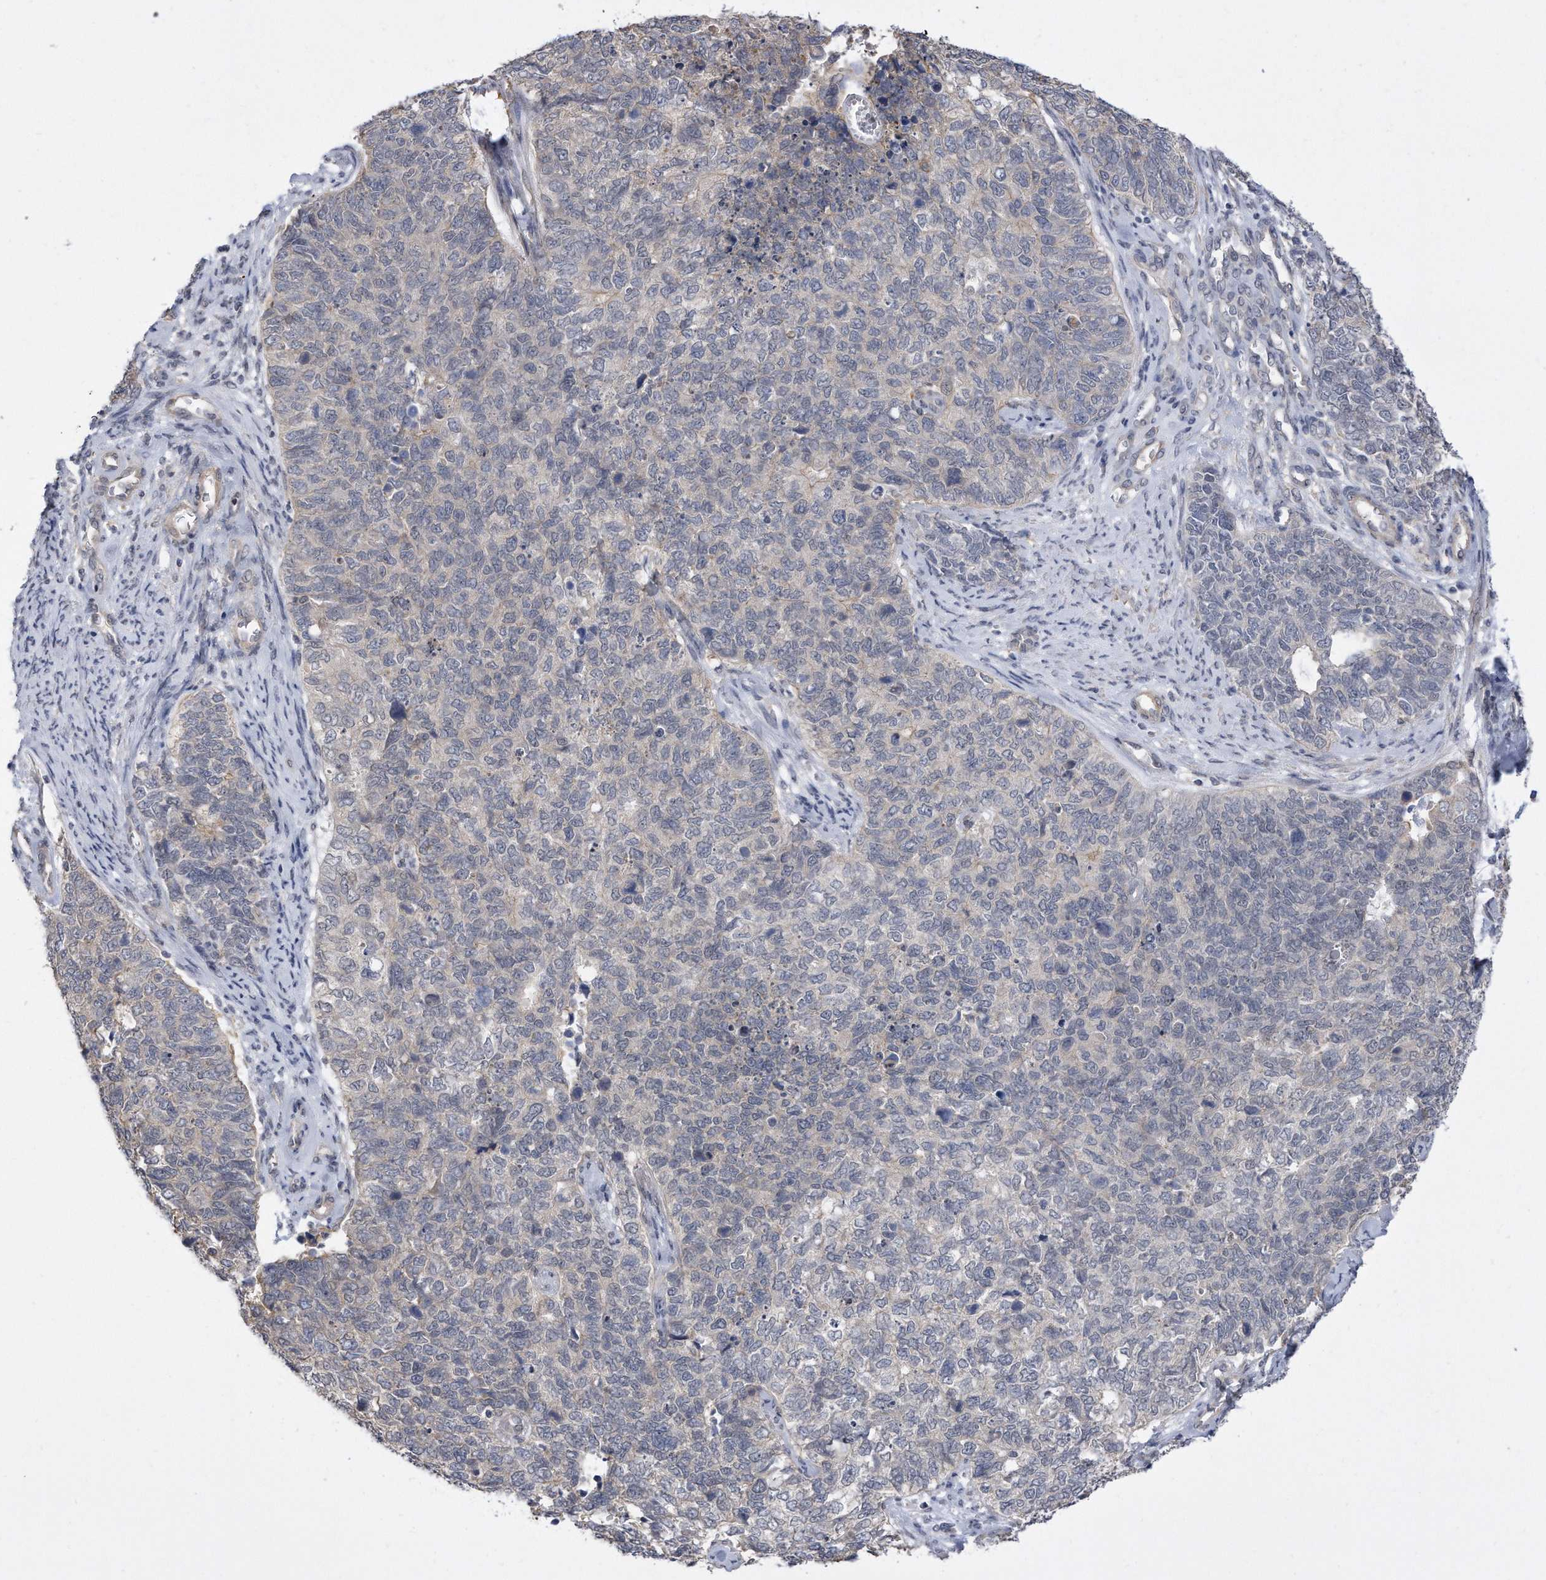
{"staining": {"intensity": "negative", "quantity": "none", "location": "none"}, "tissue": "cervical cancer", "cell_type": "Tumor cells", "image_type": "cancer", "snomed": [{"axis": "morphology", "description": "Squamous cell carcinoma, NOS"}, {"axis": "topography", "description": "Cervix"}], "caption": "A photomicrograph of human squamous cell carcinoma (cervical) is negative for staining in tumor cells.", "gene": "TCP1", "patient": {"sex": "female", "age": 63}}